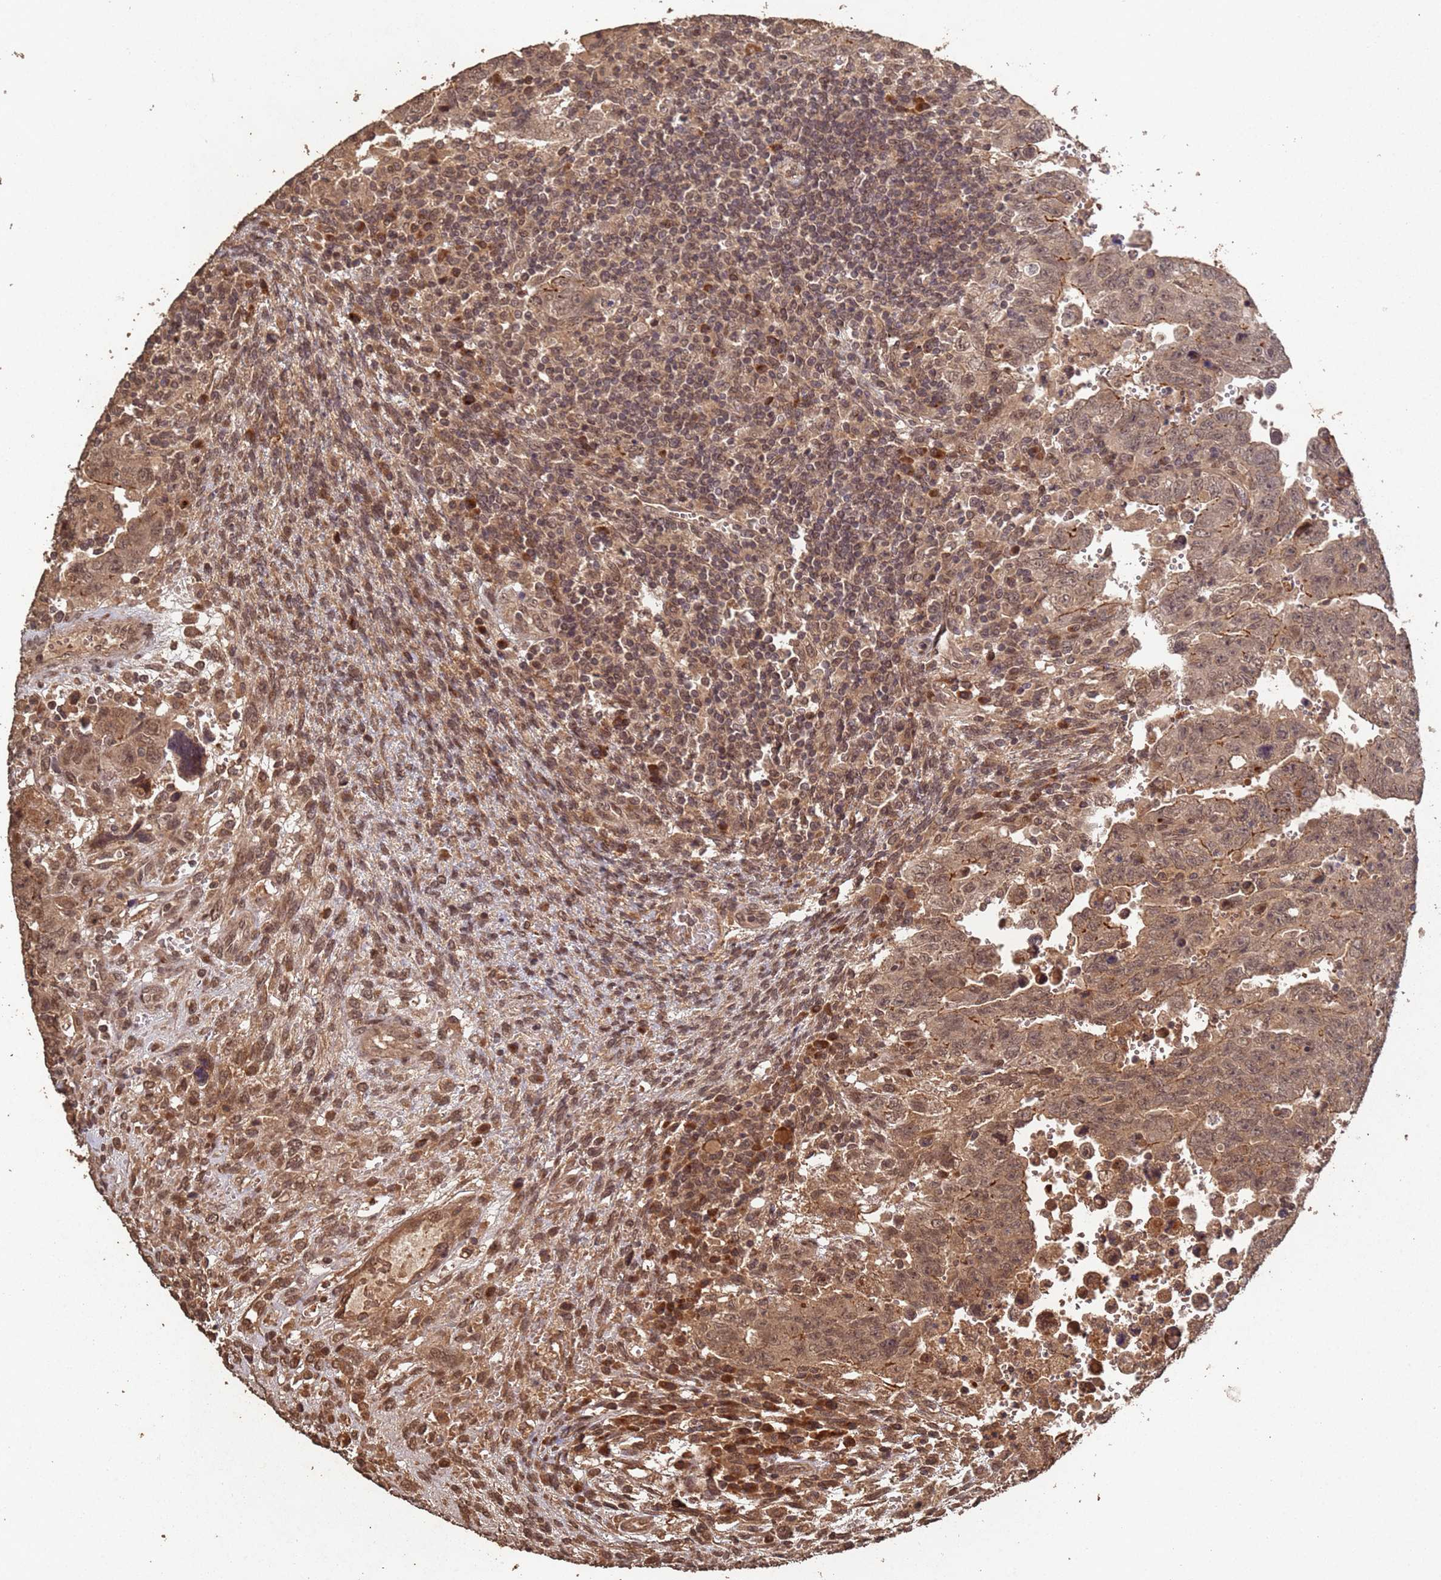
{"staining": {"intensity": "moderate", "quantity": ">75%", "location": "cytoplasmic/membranous,nuclear"}, "tissue": "testis cancer", "cell_type": "Tumor cells", "image_type": "cancer", "snomed": [{"axis": "morphology", "description": "Carcinoma, Embryonal, NOS"}, {"axis": "topography", "description": "Testis"}], "caption": "Immunohistochemistry of testis cancer (embryonal carcinoma) exhibits medium levels of moderate cytoplasmic/membranous and nuclear positivity in approximately >75% of tumor cells.", "gene": "FRAT1", "patient": {"sex": "male", "age": 28}}